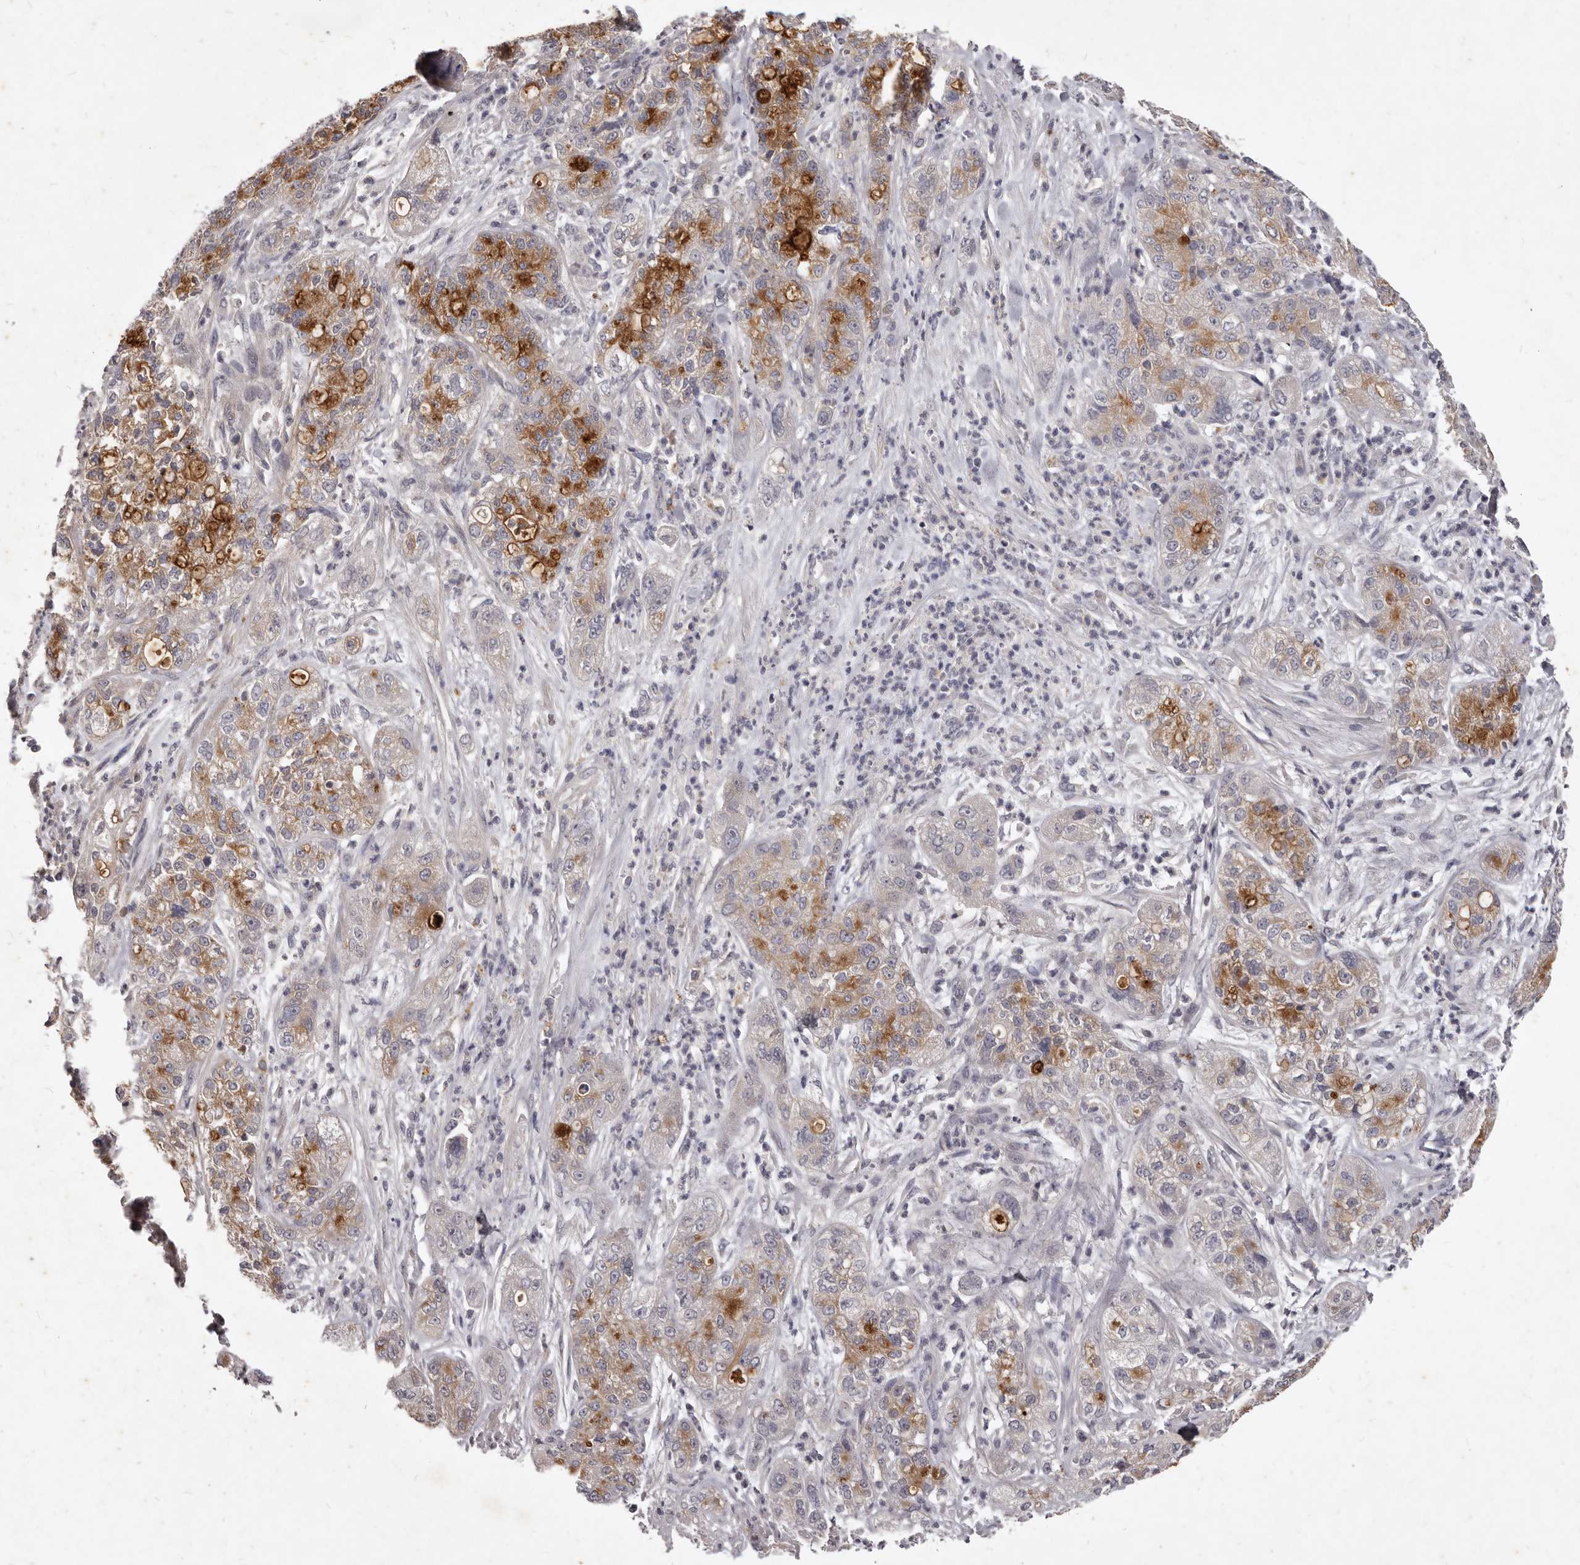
{"staining": {"intensity": "moderate", "quantity": "25%-75%", "location": "cytoplasmic/membranous"}, "tissue": "pancreatic cancer", "cell_type": "Tumor cells", "image_type": "cancer", "snomed": [{"axis": "morphology", "description": "Adenocarcinoma, NOS"}, {"axis": "topography", "description": "Pancreas"}], "caption": "Brown immunohistochemical staining in human pancreatic adenocarcinoma shows moderate cytoplasmic/membranous staining in approximately 25%-75% of tumor cells.", "gene": "GPRC5C", "patient": {"sex": "female", "age": 78}}